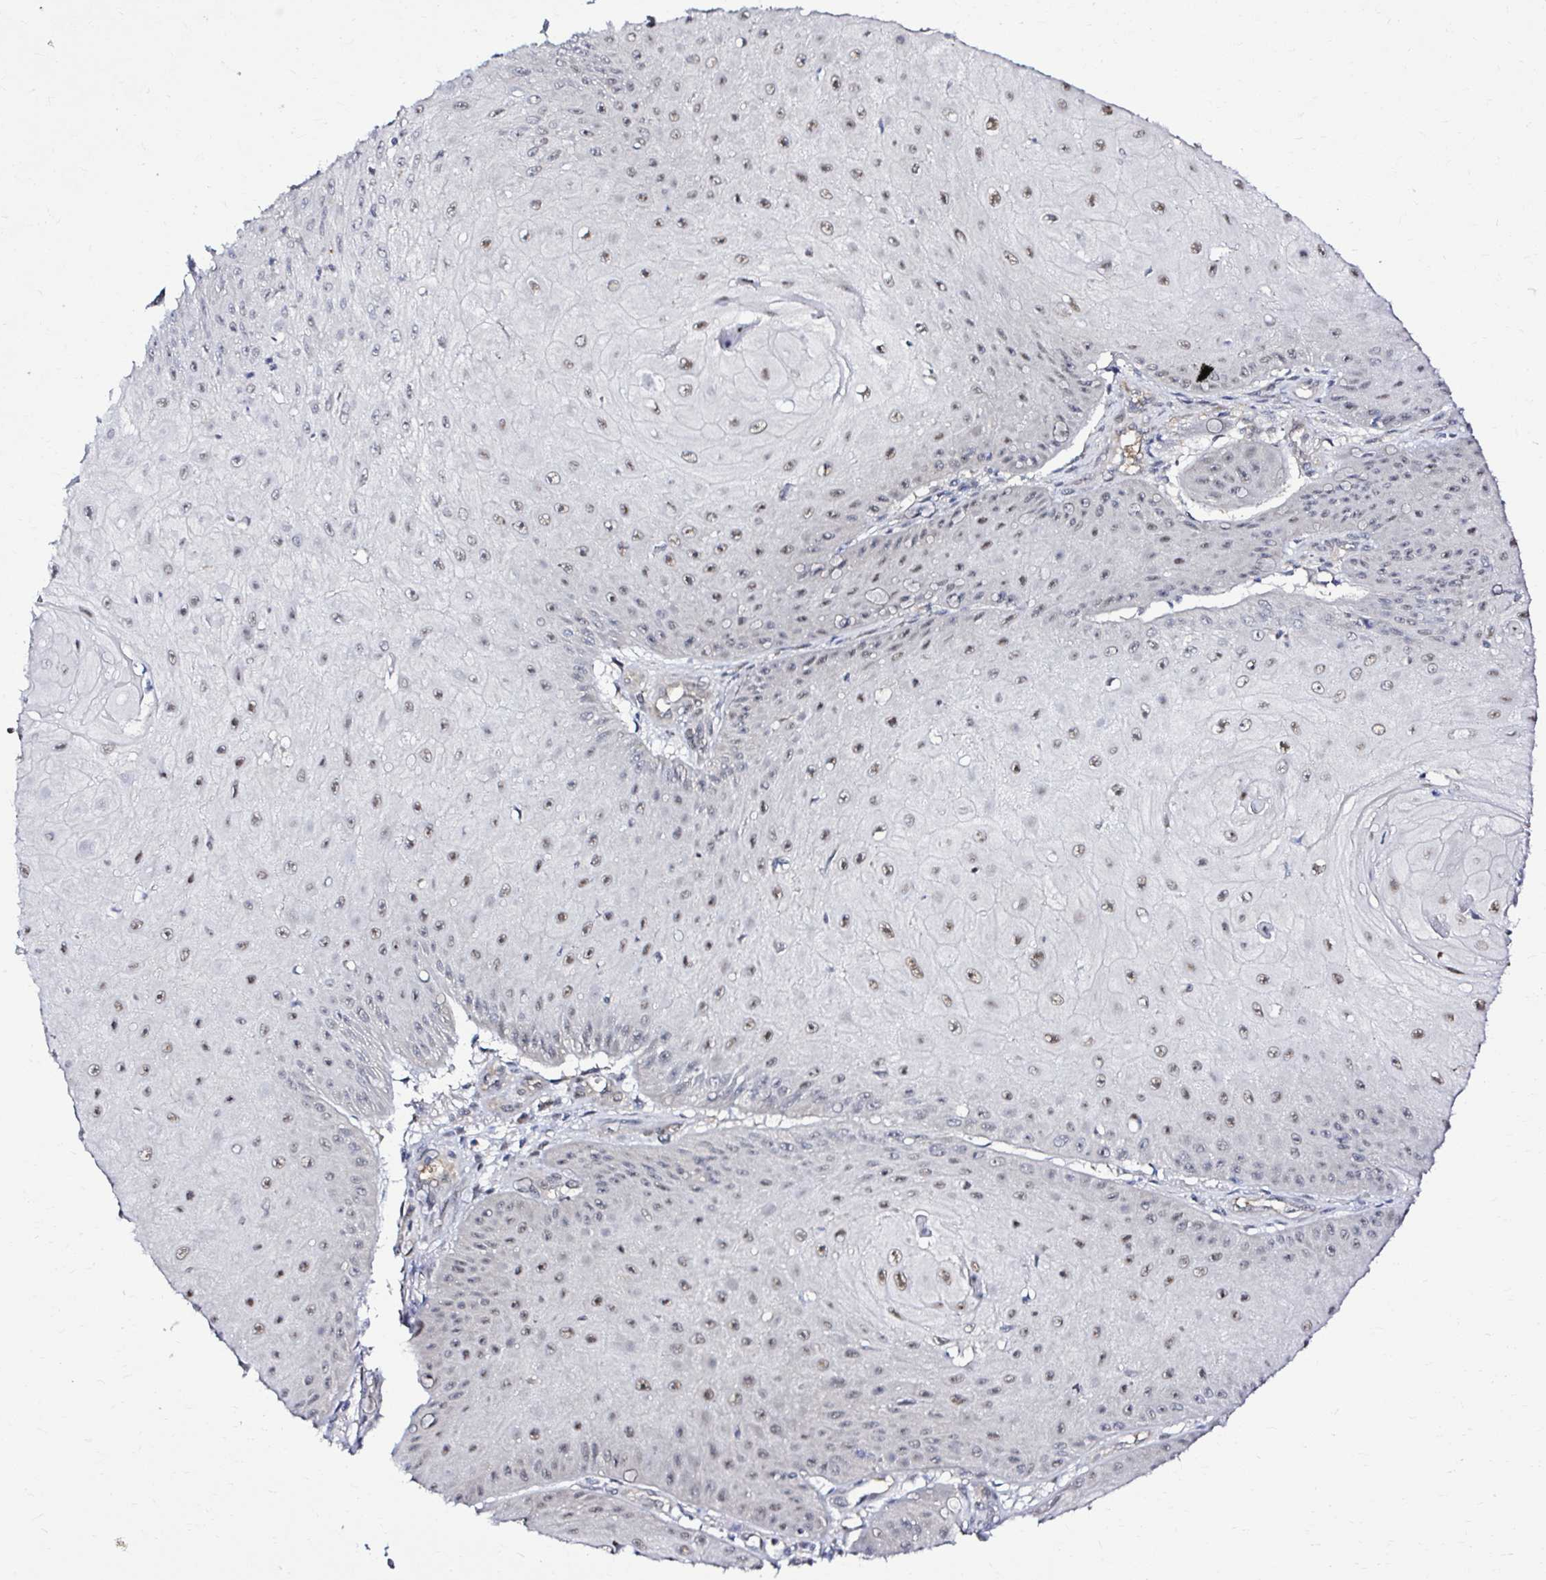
{"staining": {"intensity": "moderate", "quantity": "25%-75%", "location": "nuclear"}, "tissue": "skin cancer", "cell_type": "Tumor cells", "image_type": "cancer", "snomed": [{"axis": "morphology", "description": "Squamous cell carcinoma, NOS"}, {"axis": "topography", "description": "Skin"}], "caption": "DAB (3,3'-diaminobenzidine) immunohistochemical staining of human squamous cell carcinoma (skin) reveals moderate nuclear protein expression in approximately 25%-75% of tumor cells. Ihc stains the protein of interest in brown and the nuclei are stained blue.", "gene": "PSMD3", "patient": {"sex": "male", "age": 70}}